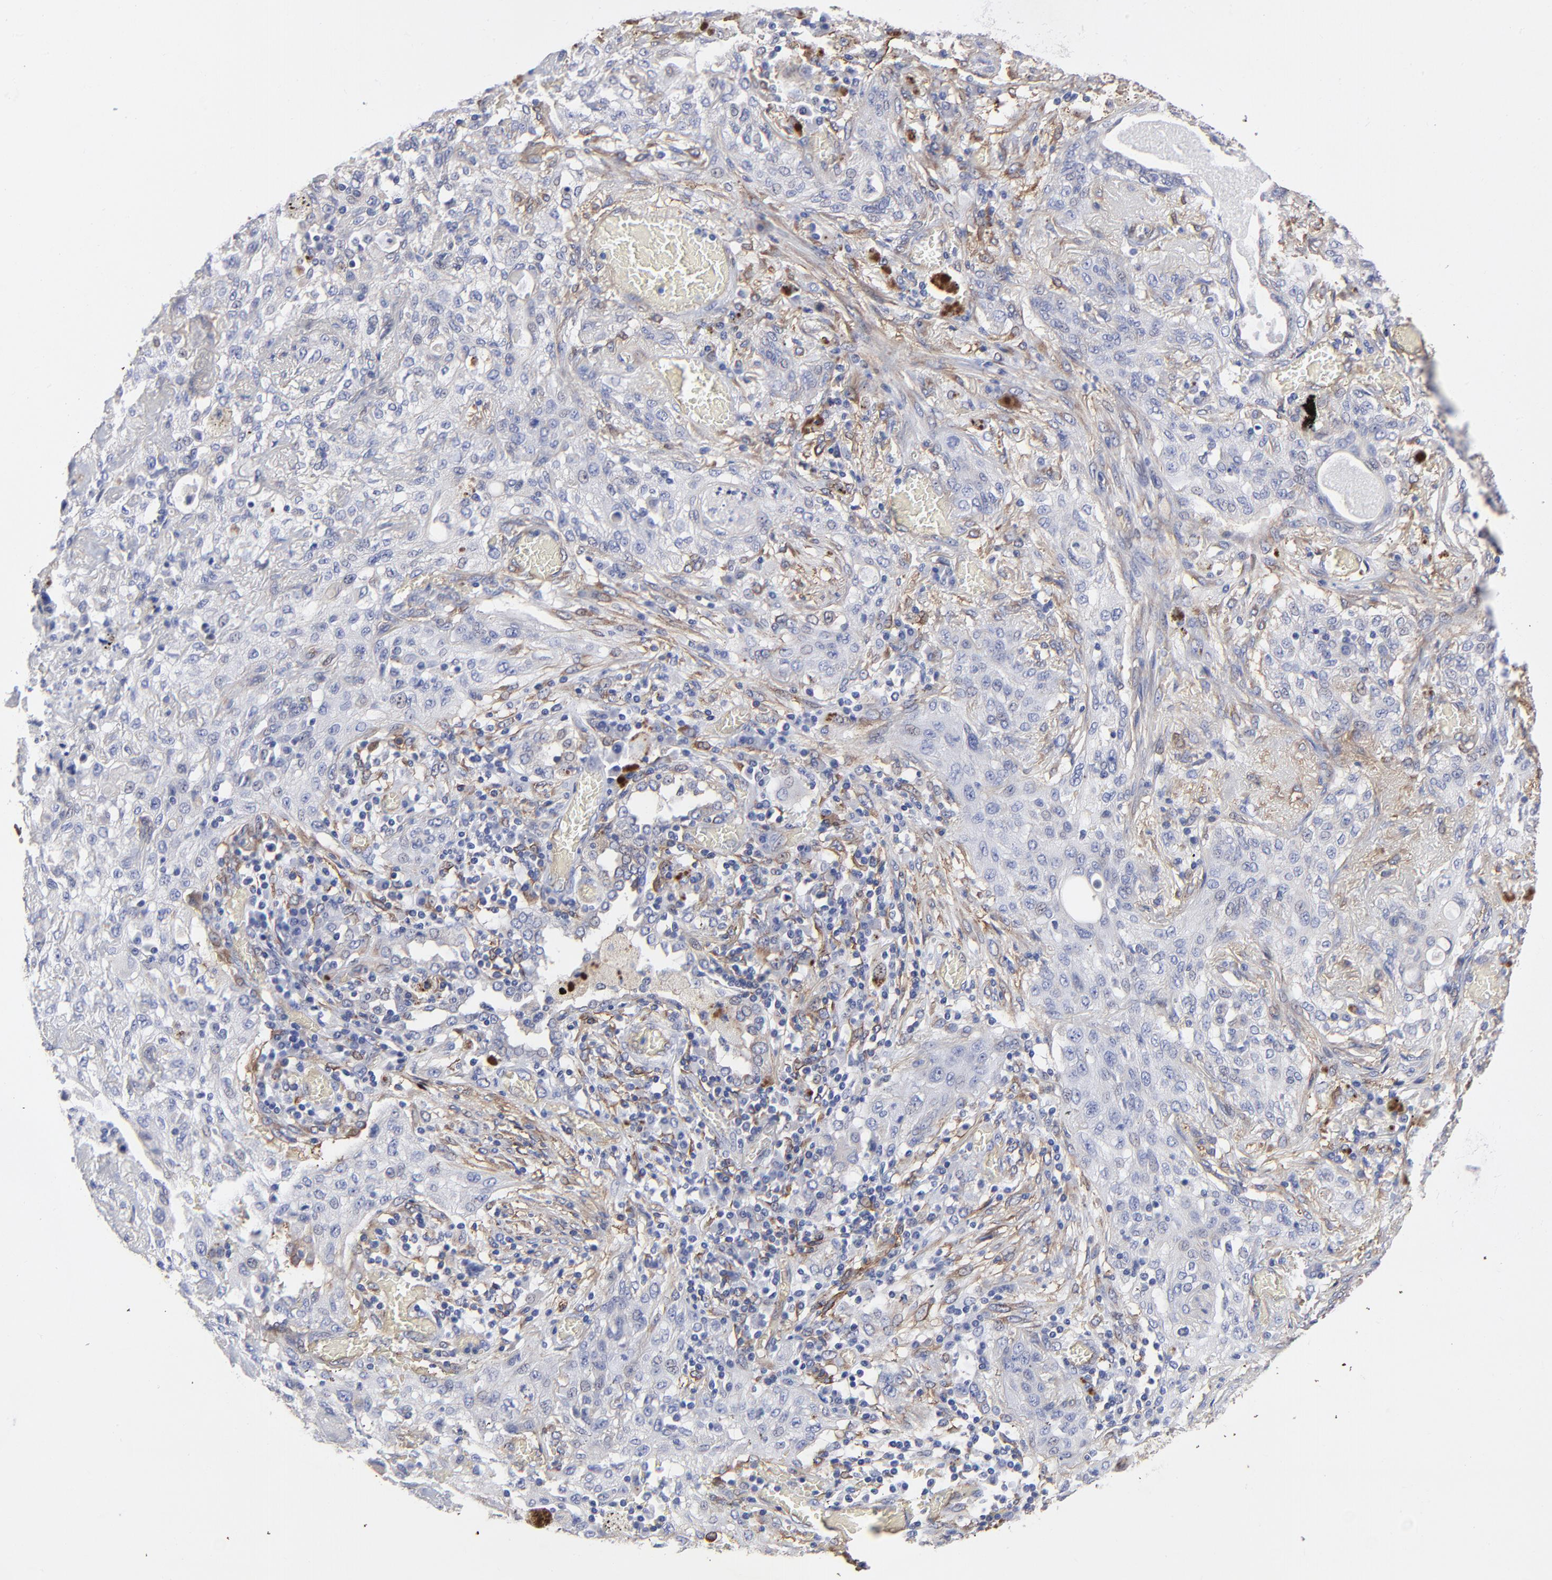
{"staining": {"intensity": "negative", "quantity": "none", "location": "none"}, "tissue": "lung cancer", "cell_type": "Tumor cells", "image_type": "cancer", "snomed": [{"axis": "morphology", "description": "Squamous cell carcinoma, NOS"}, {"axis": "topography", "description": "Lung"}], "caption": "Lung squamous cell carcinoma was stained to show a protein in brown. There is no significant staining in tumor cells. (Stains: DAB IHC with hematoxylin counter stain, Microscopy: brightfield microscopy at high magnification).", "gene": "CILP", "patient": {"sex": "female", "age": 47}}